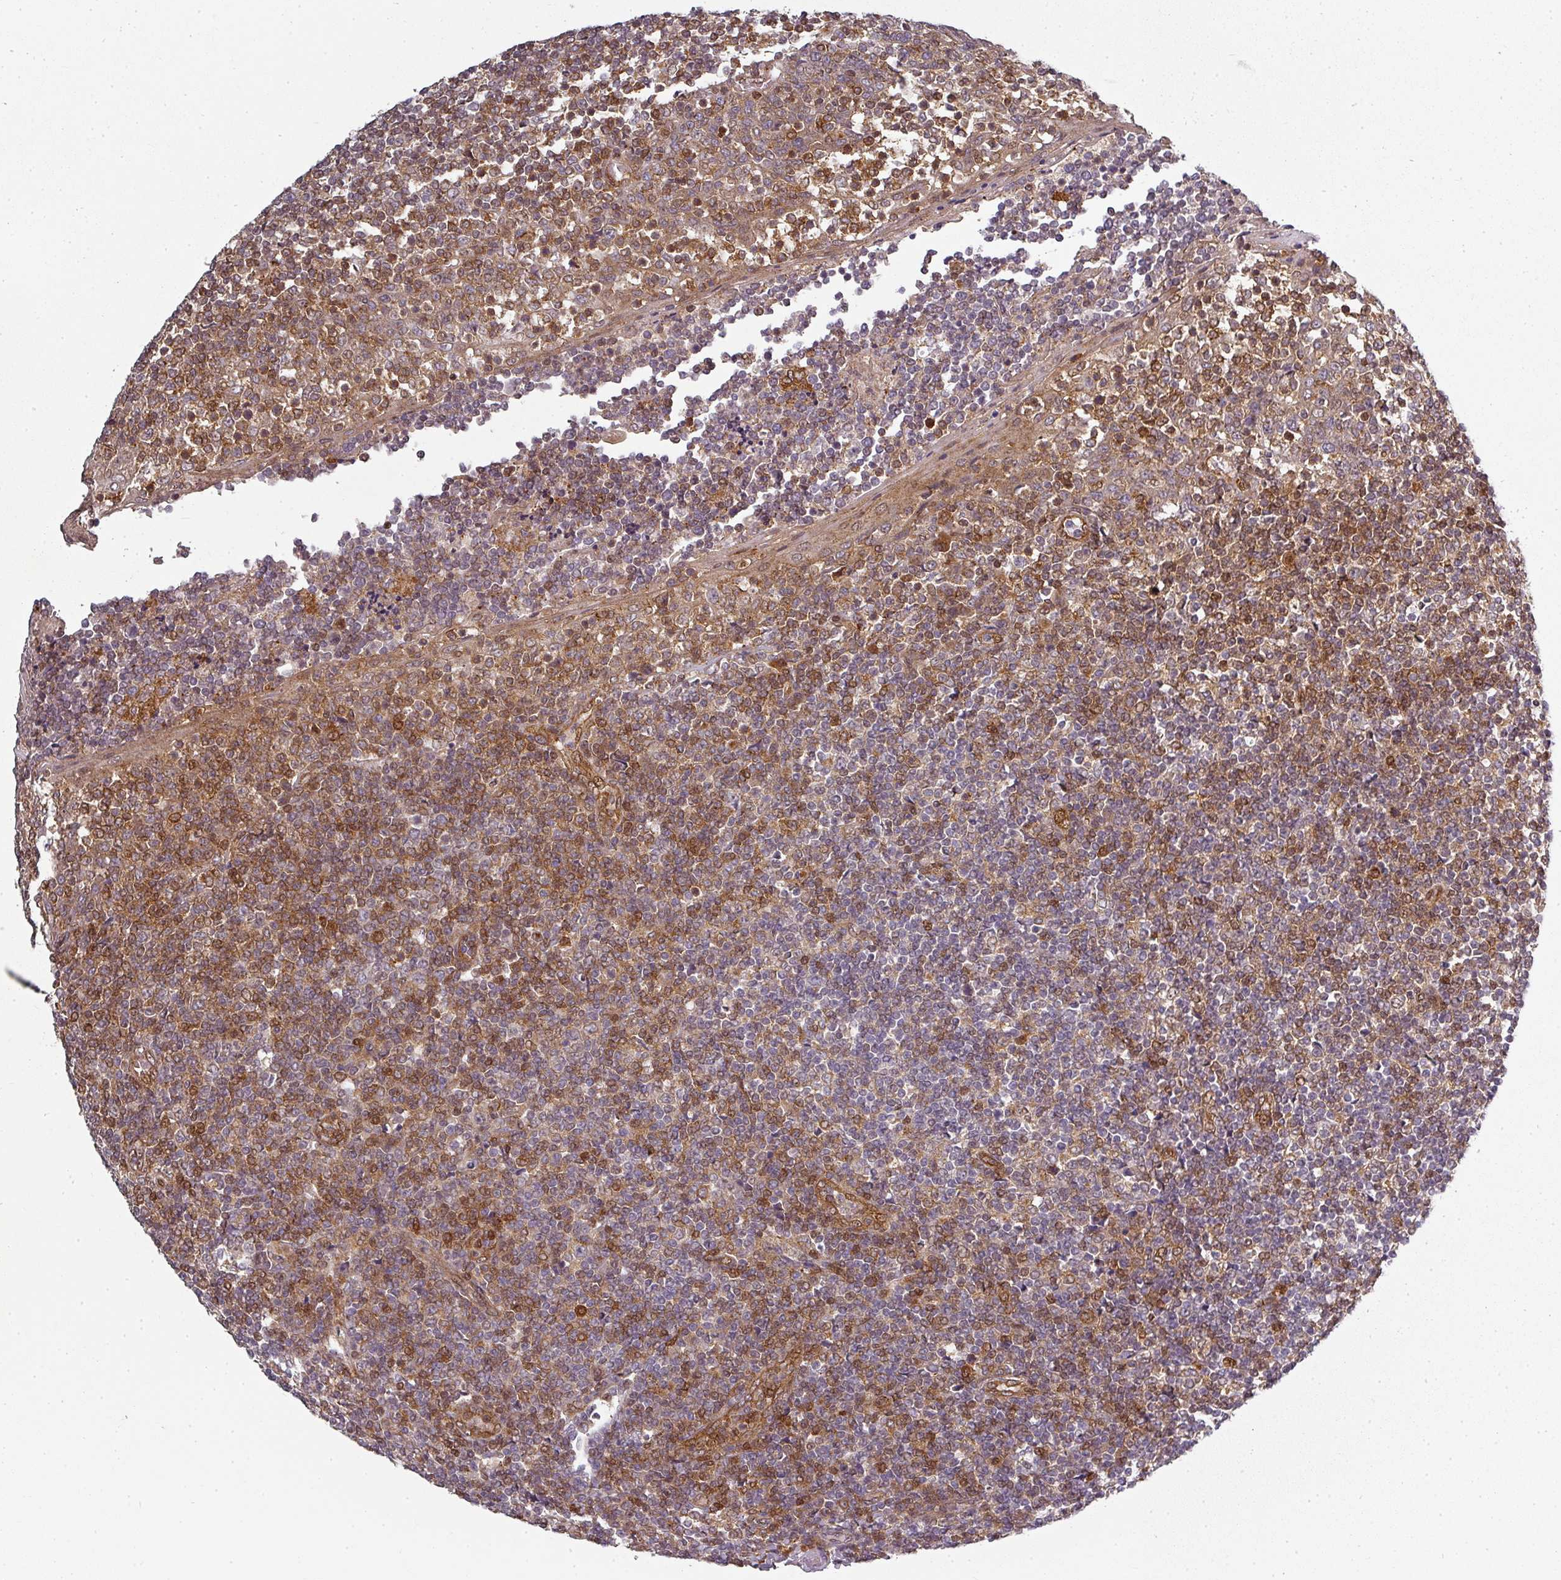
{"staining": {"intensity": "moderate", "quantity": "<25%", "location": "cytoplasmic/membranous,nuclear"}, "tissue": "tonsil", "cell_type": "Germinal center cells", "image_type": "normal", "snomed": [{"axis": "morphology", "description": "Normal tissue, NOS"}, {"axis": "topography", "description": "Tonsil"}], "caption": "There is low levels of moderate cytoplasmic/membranous,nuclear expression in germinal center cells of normal tonsil, as demonstrated by immunohistochemical staining (brown color).", "gene": "CLIC1", "patient": {"sex": "female", "age": 19}}